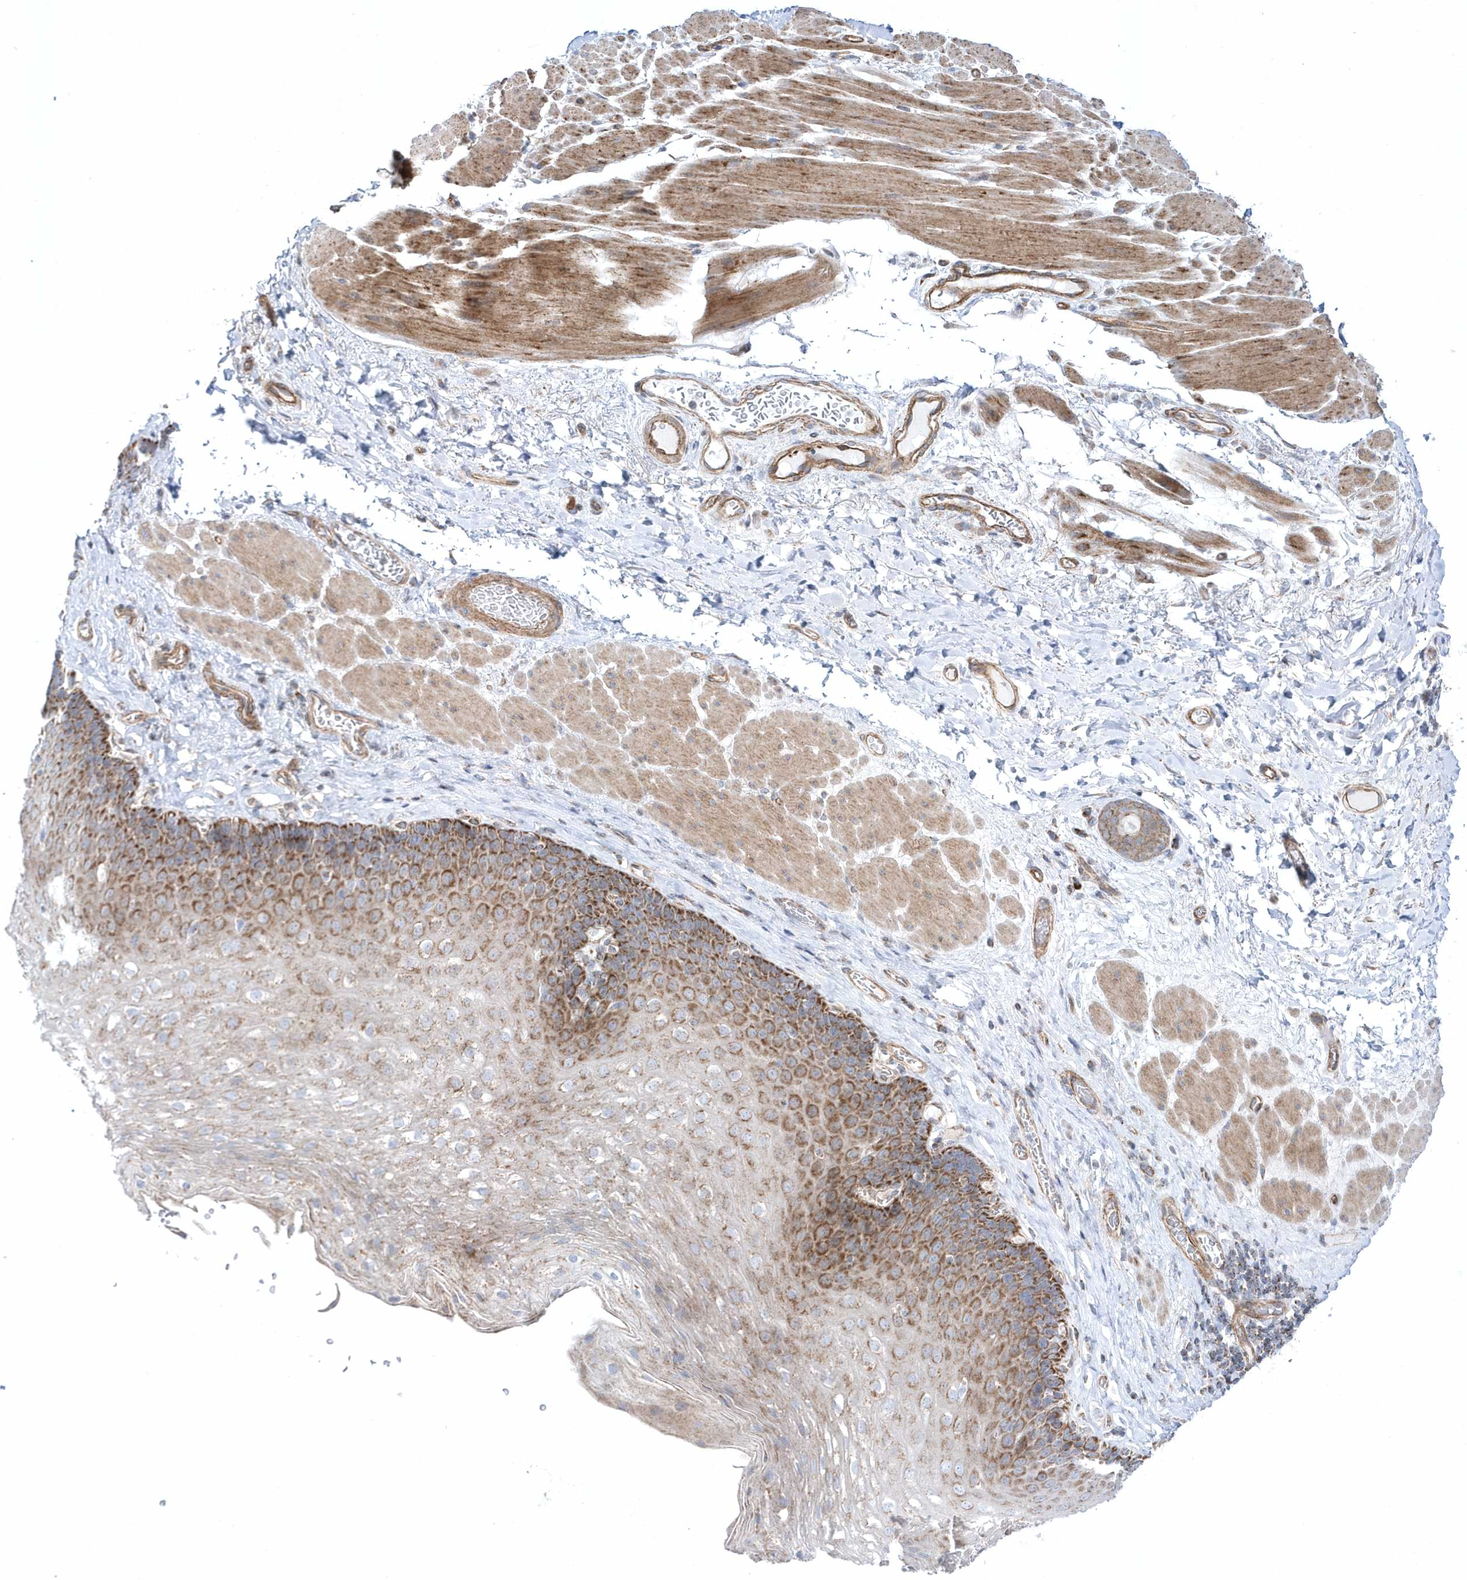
{"staining": {"intensity": "moderate", "quantity": "25%-75%", "location": "cytoplasmic/membranous"}, "tissue": "esophagus", "cell_type": "Squamous epithelial cells", "image_type": "normal", "snomed": [{"axis": "morphology", "description": "Normal tissue, NOS"}, {"axis": "topography", "description": "Esophagus"}], "caption": "About 25%-75% of squamous epithelial cells in benign esophagus exhibit moderate cytoplasmic/membranous protein staining as visualized by brown immunohistochemical staining.", "gene": "OPA1", "patient": {"sex": "female", "age": 66}}